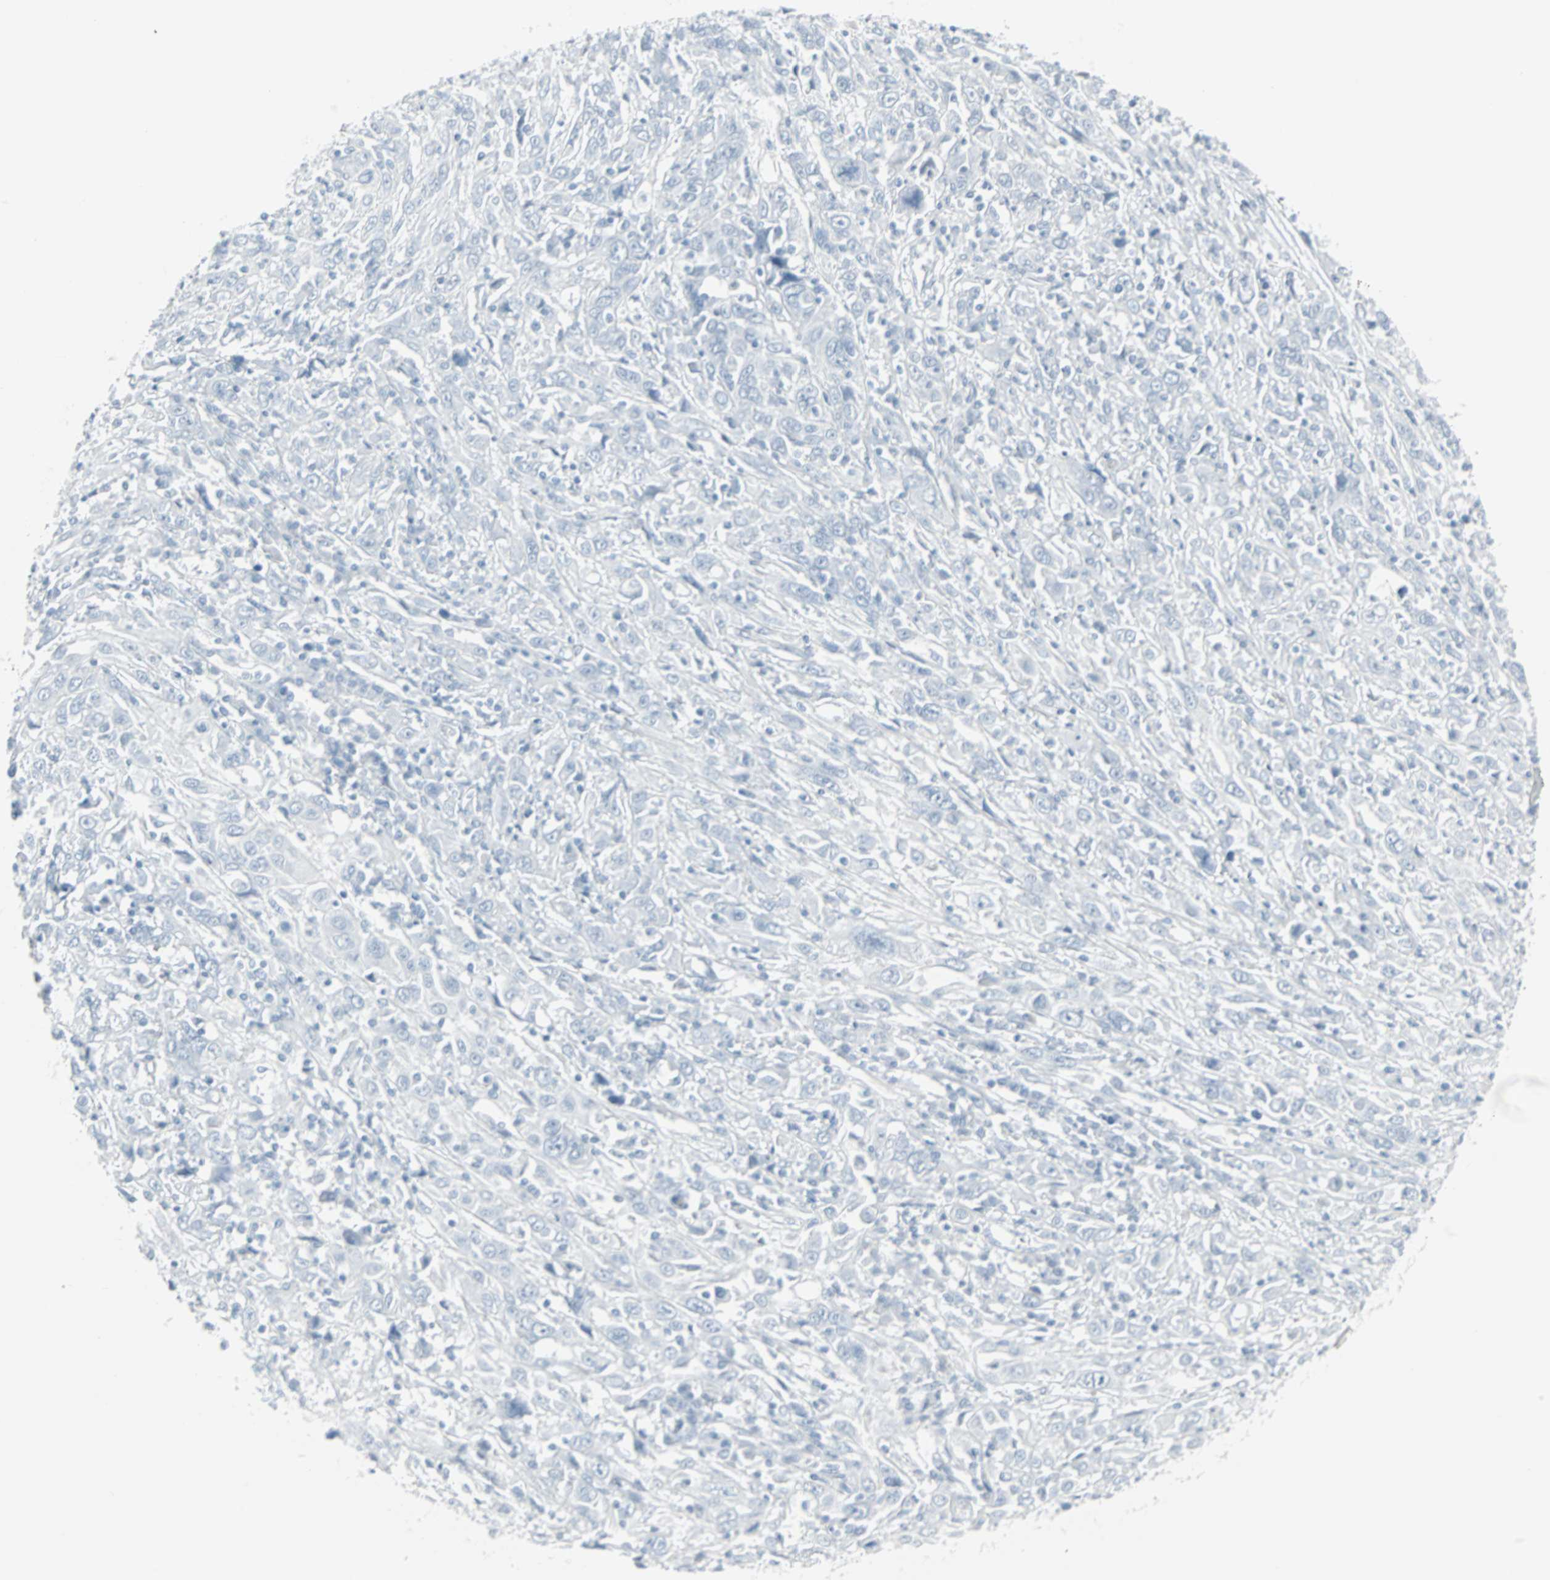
{"staining": {"intensity": "negative", "quantity": "none", "location": "none"}, "tissue": "cervical cancer", "cell_type": "Tumor cells", "image_type": "cancer", "snomed": [{"axis": "morphology", "description": "Squamous cell carcinoma, NOS"}, {"axis": "topography", "description": "Cervix"}], "caption": "This is an immunohistochemistry (IHC) image of human cervical cancer (squamous cell carcinoma). There is no staining in tumor cells.", "gene": "LANCL3", "patient": {"sex": "female", "age": 46}}